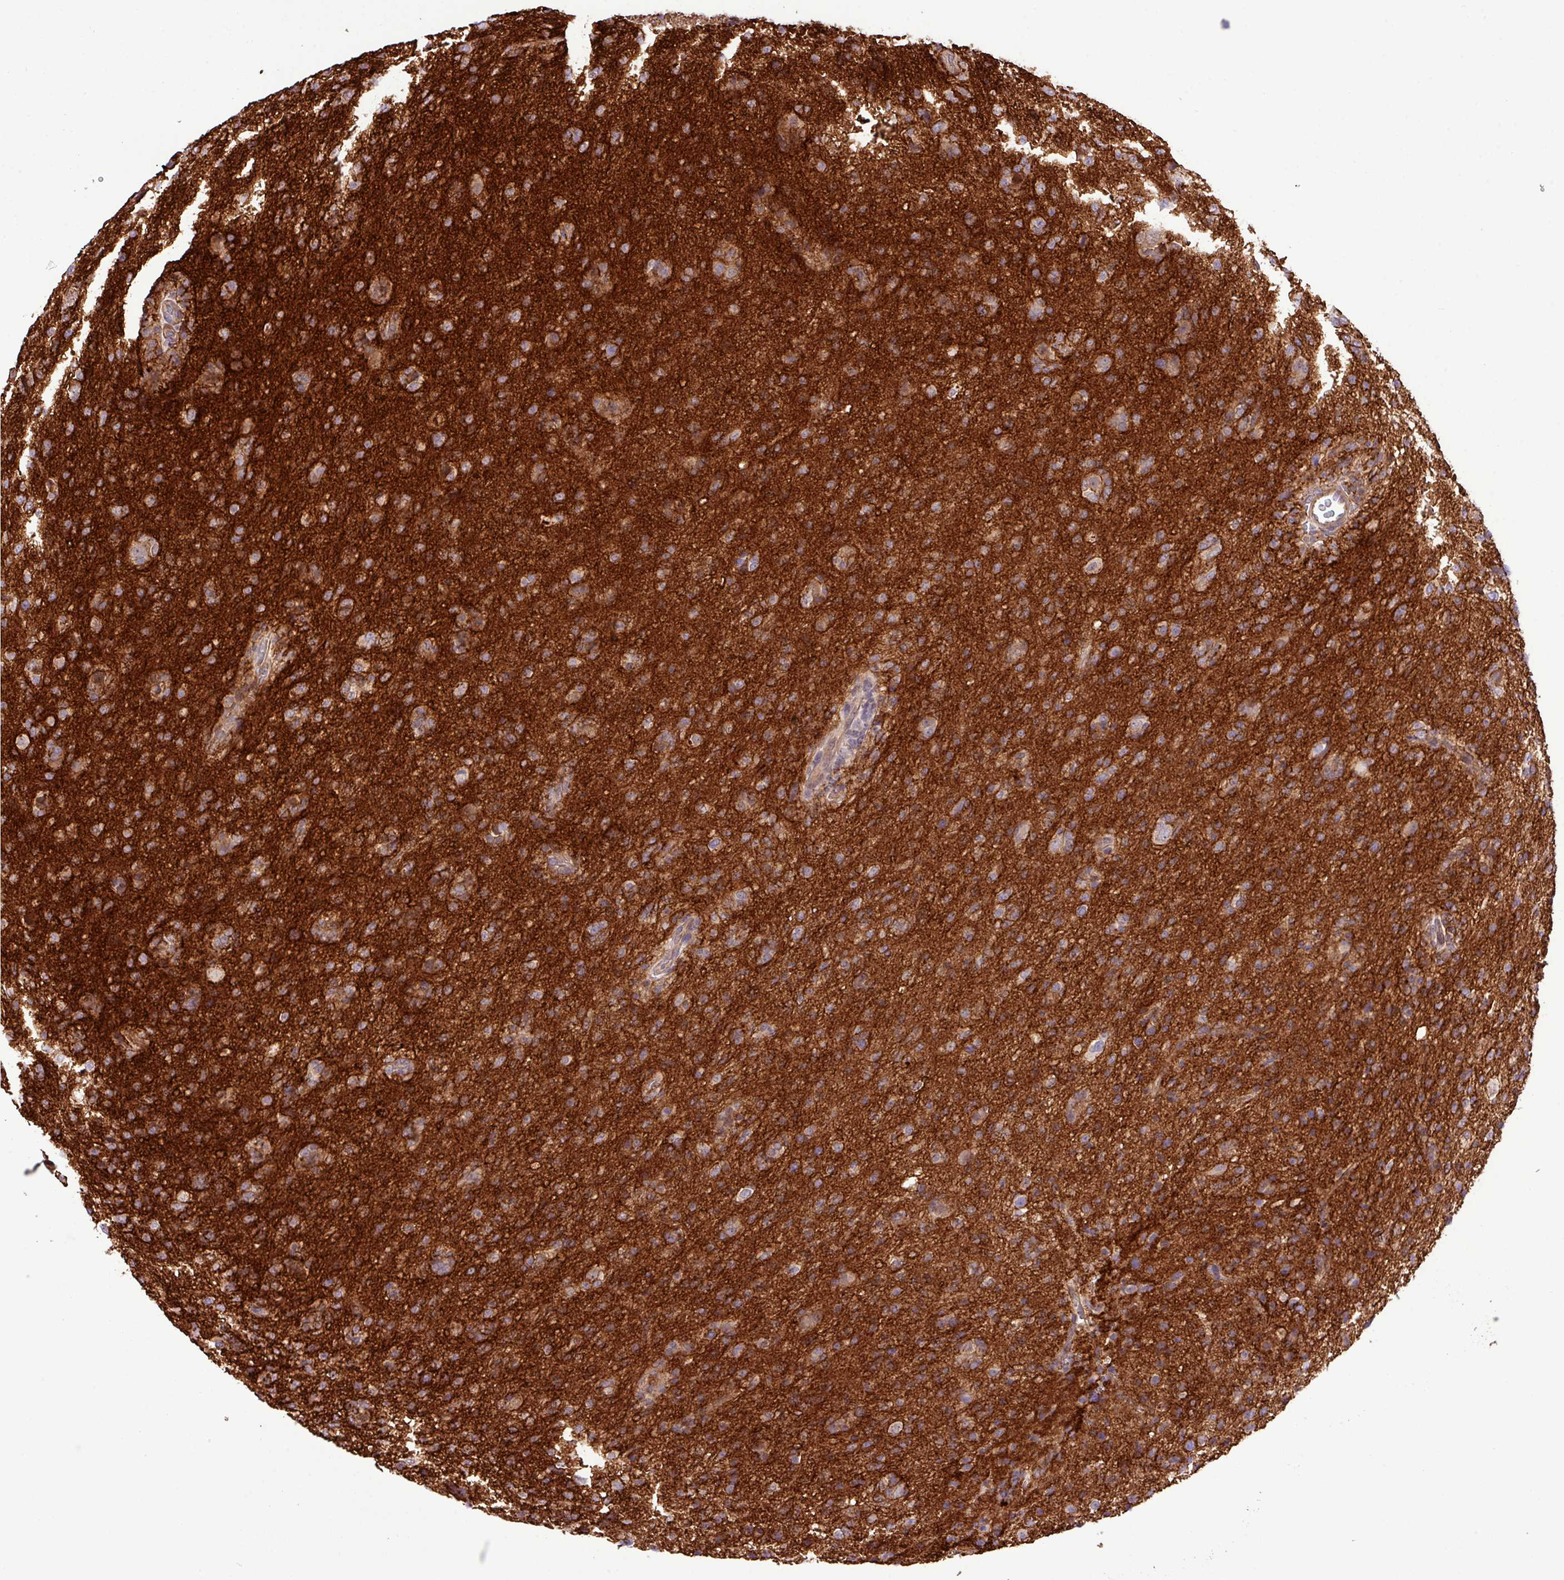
{"staining": {"intensity": "moderate", "quantity": ">75%", "location": "cytoplasmic/membranous"}, "tissue": "glioma", "cell_type": "Tumor cells", "image_type": "cancer", "snomed": [{"axis": "morphology", "description": "Glioma, malignant, High grade"}, {"axis": "topography", "description": "Brain"}], "caption": "Tumor cells demonstrate medium levels of moderate cytoplasmic/membranous expression in about >75% of cells in human glioma.", "gene": "B3GNT9", "patient": {"sex": "female", "age": 57}}